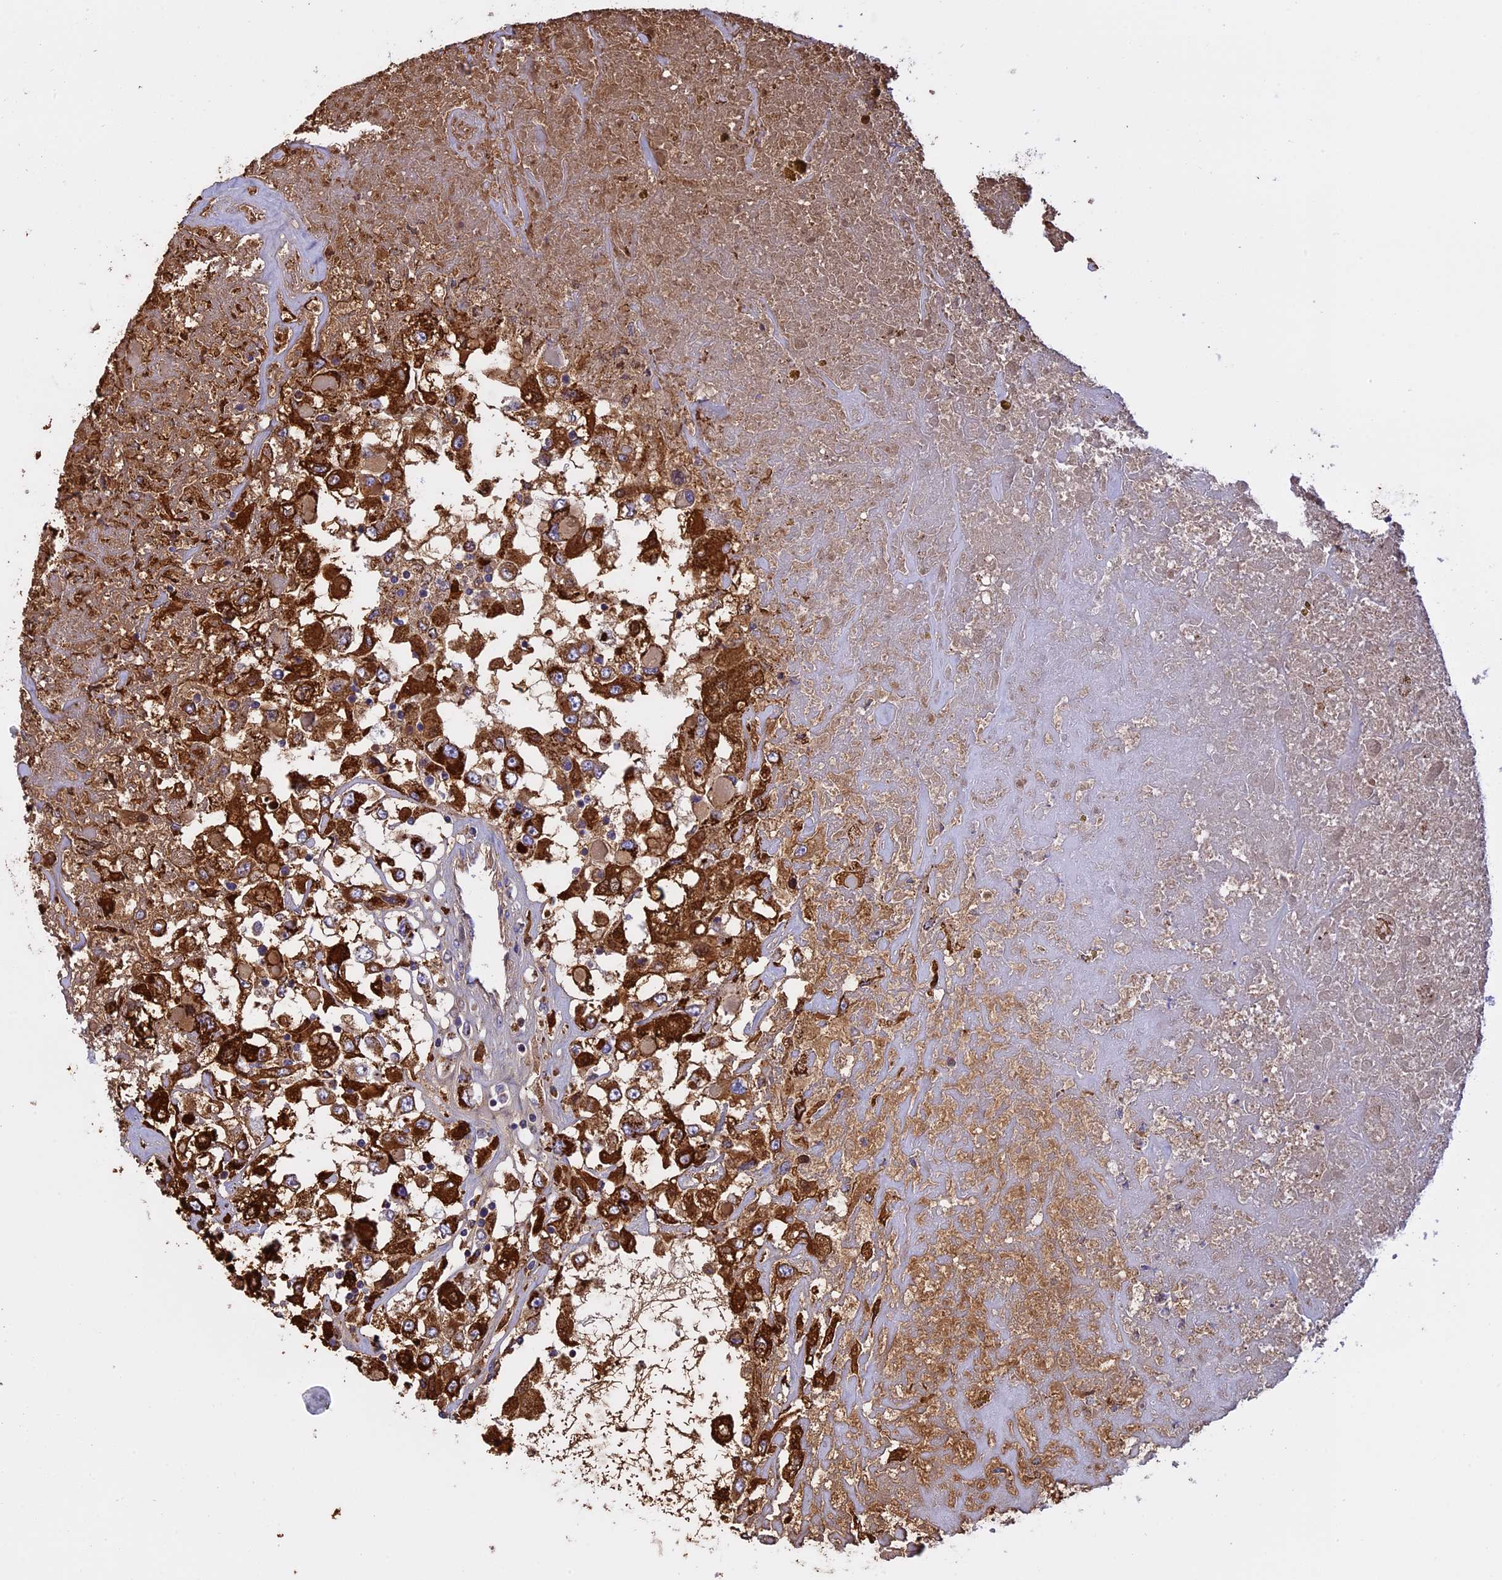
{"staining": {"intensity": "strong", "quantity": ">75%", "location": "cytoplasmic/membranous"}, "tissue": "renal cancer", "cell_type": "Tumor cells", "image_type": "cancer", "snomed": [{"axis": "morphology", "description": "Adenocarcinoma, NOS"}, {"axis": "topography", "description": "Kidney"}], "caption": "Strong cytoplasmic/membranous staining is identified in approximately >75% of tumor cells in renal adenocarcinoma. The protein is shown in brown color, while the nuclei are stained blue.", "gene": "KCNG1", "patient": {"sex": "female", "age": 52}}